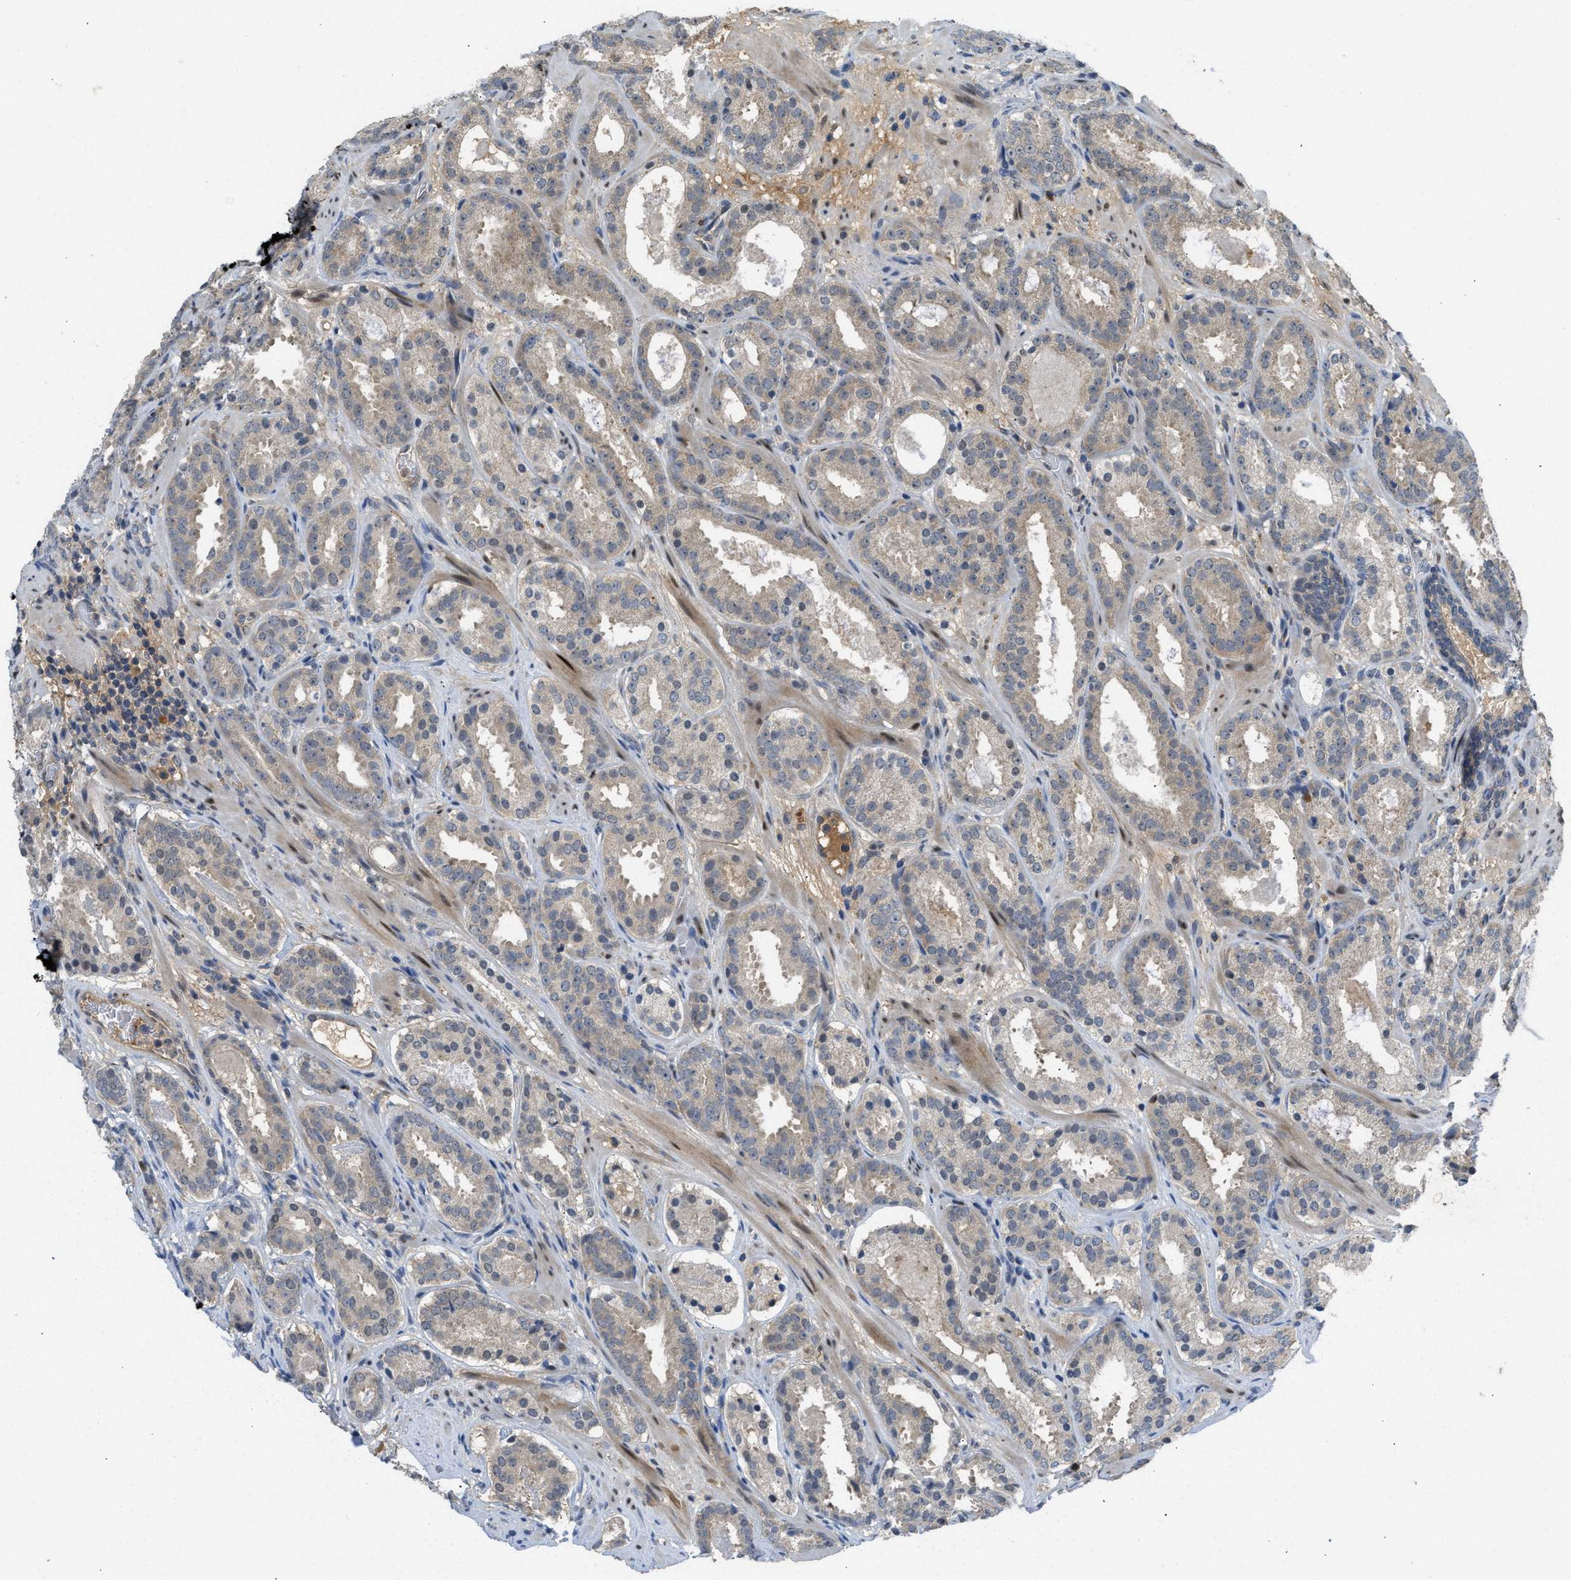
{"staining": {"intensity": "weak", "quantity": "<25%", "location": "cytoplasmic/membranous,nuclear"}, "tissue": "prostate cancer", "cell_type": "Tumor cells", "image_type": "cancer", "snomed": [{"axis": "morphology", "description": "Adenocarcinoma, Low grade"}, {"axis": "topography", "description": "Prostate"}], "caption": "Immunohistochemical staining of prostate cancer reveals no significant expression in tumor cells.", "gene": "ZNF251", "patient": {"sex": "male", "age": 69}}